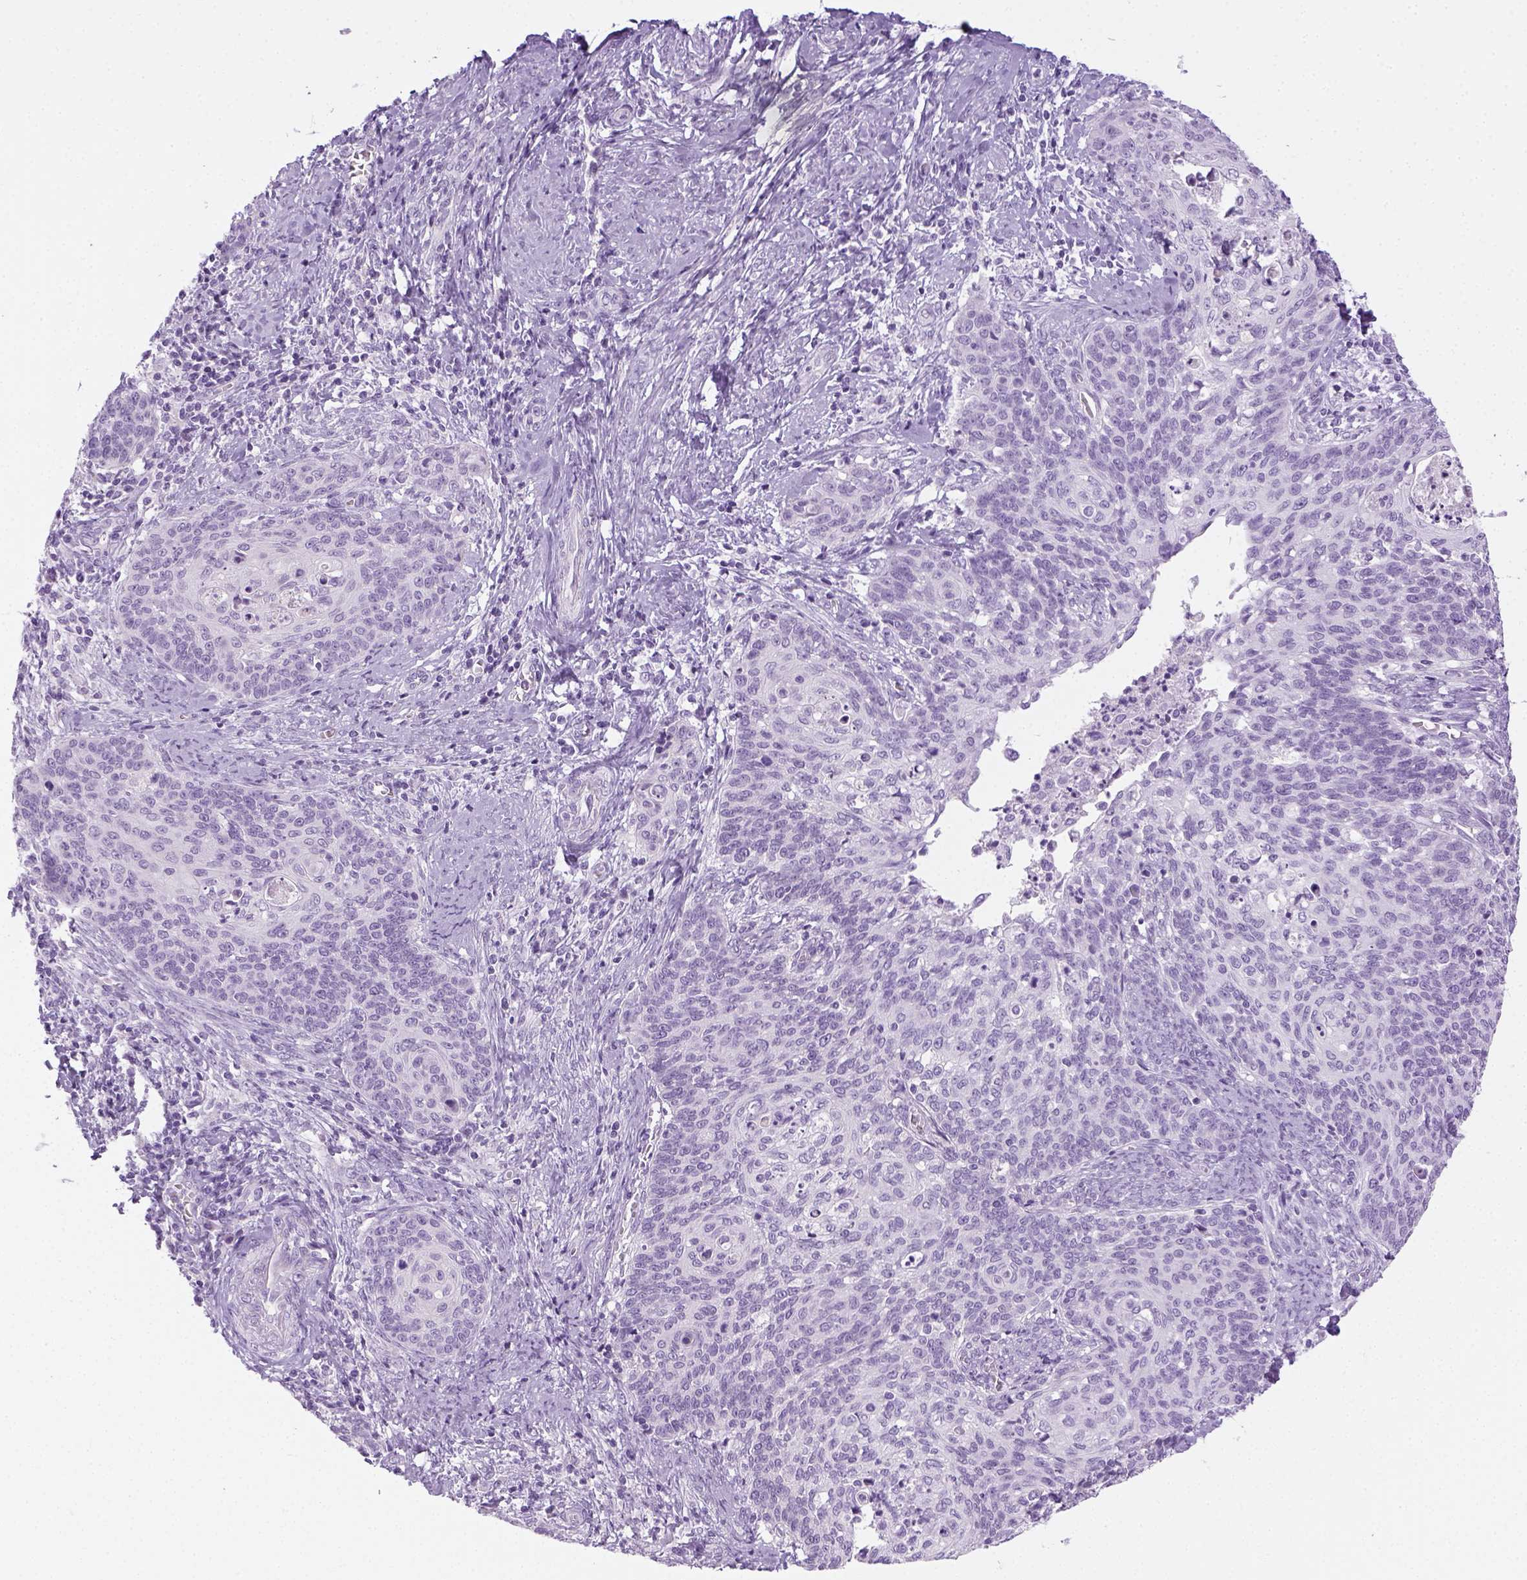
{"staining": {"intensity": "negative", "quantity": "none", "location": "none"}, "tissue": "cervical cancer", "cell_type": "Tumor cells", "image_type": "cancer", "snomed": [{"axis": "morphology", "description": "Normal tissue, NOS"}, {"axis": "morphology", "description": "Squamous cell carcinoma, NOS"}, {"axis": "topography", "description": "Cervix"}], "caption": "Cervical cancer was stained to show a protein in brown. There is no significant positivity in tumor cells.", "gene": "LGSN", "patient": {"sex": "female", "age": 39}}